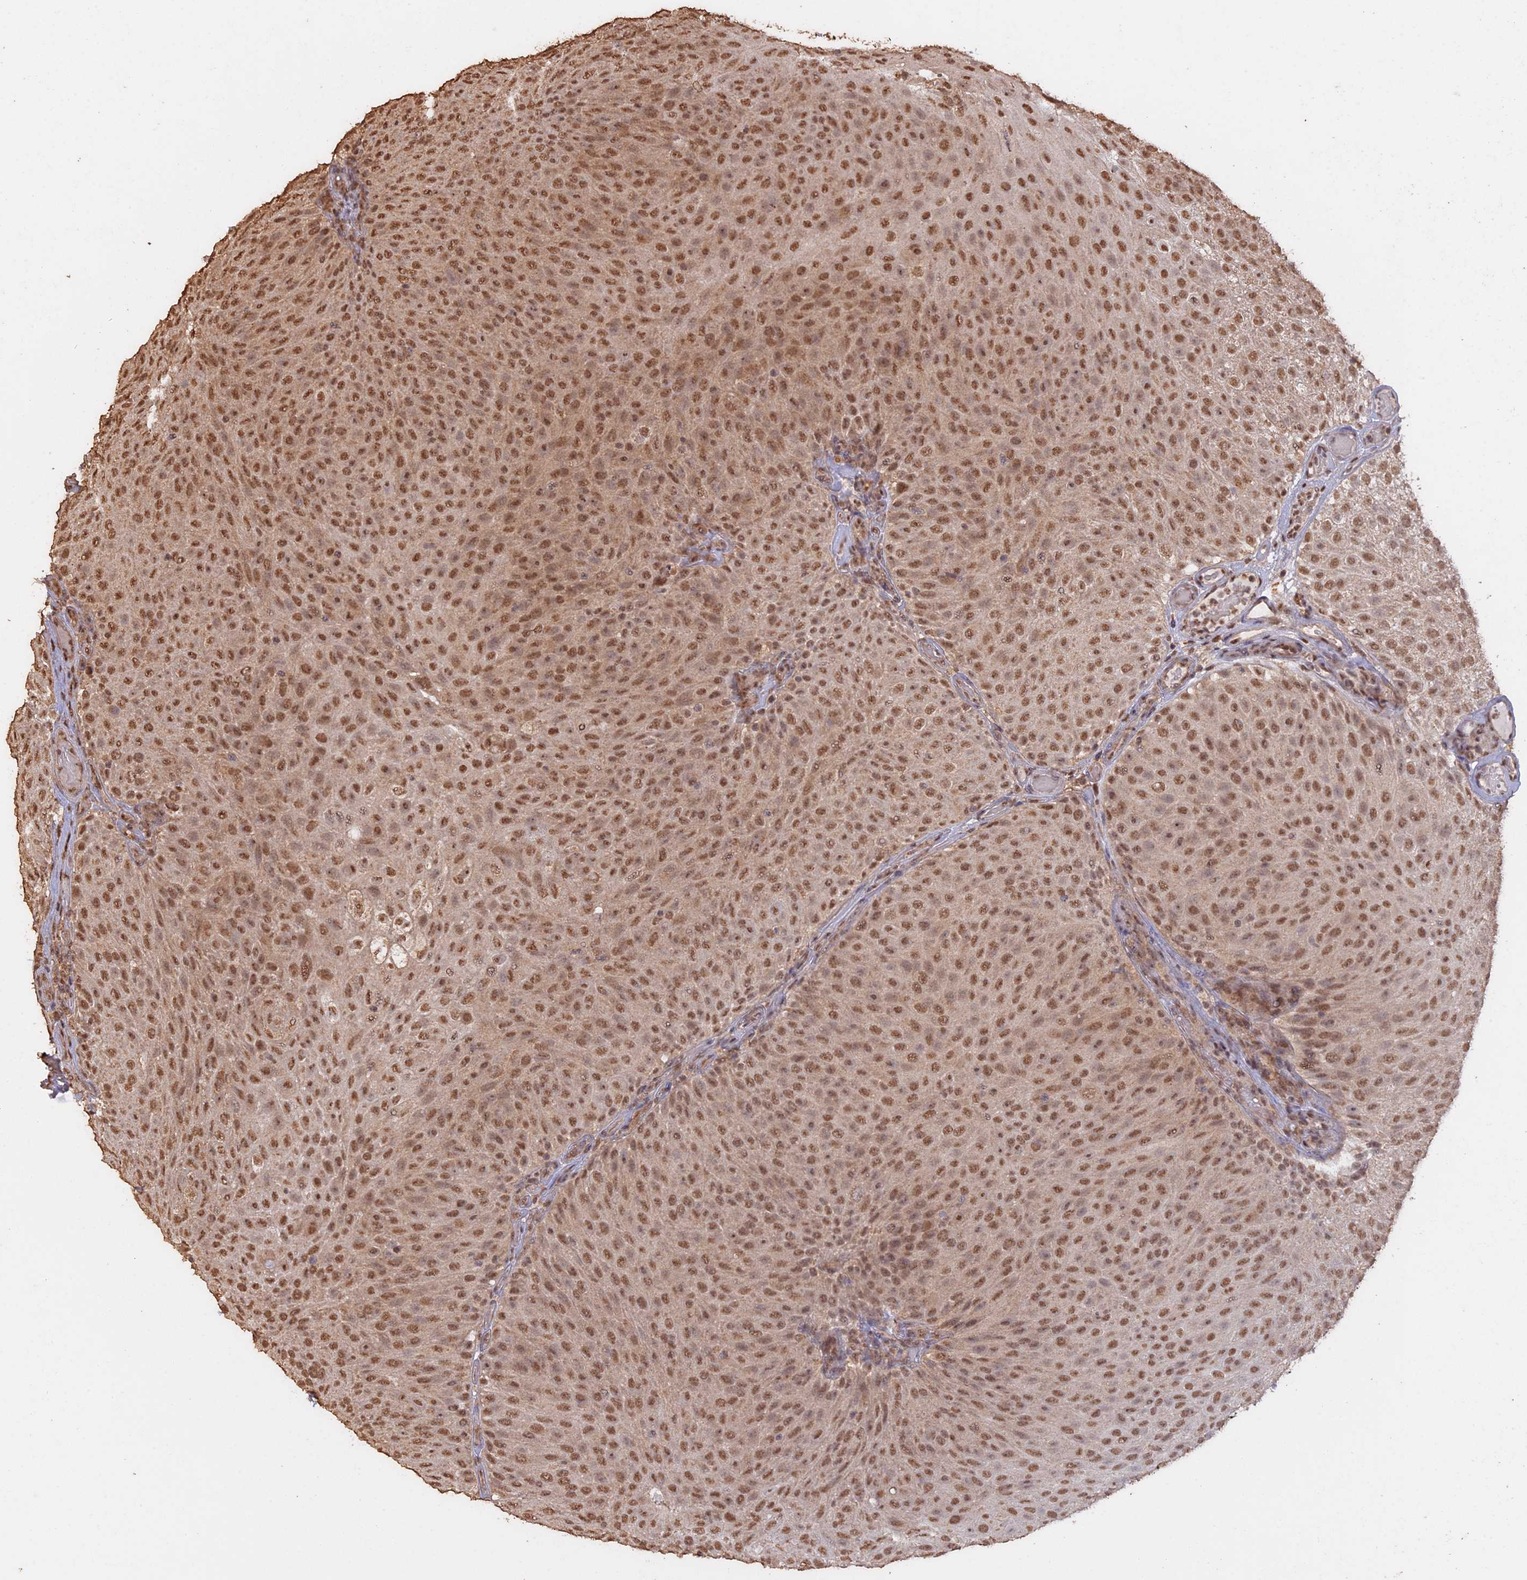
{"staining": {"intensity": "moderate", "quantity": ">75%", "location": "nuclear"}, "tissue": "urothelial cancer", "cell_type": "Tumor cells", "image_type": "cancer", "snomed": [{"axis": "morphology", "description": "Urothelial carcinoma, Low grade"}, {"axis": "topography", "description": "Urinary bladder"}], "caption": "Human urothelial cancer stained with a brown dye displays moderate nuclear positive staining in approximately >75% of tumor cells.", "gene": "PSMC6", "patient": {"sex": "male", "age": 78}}